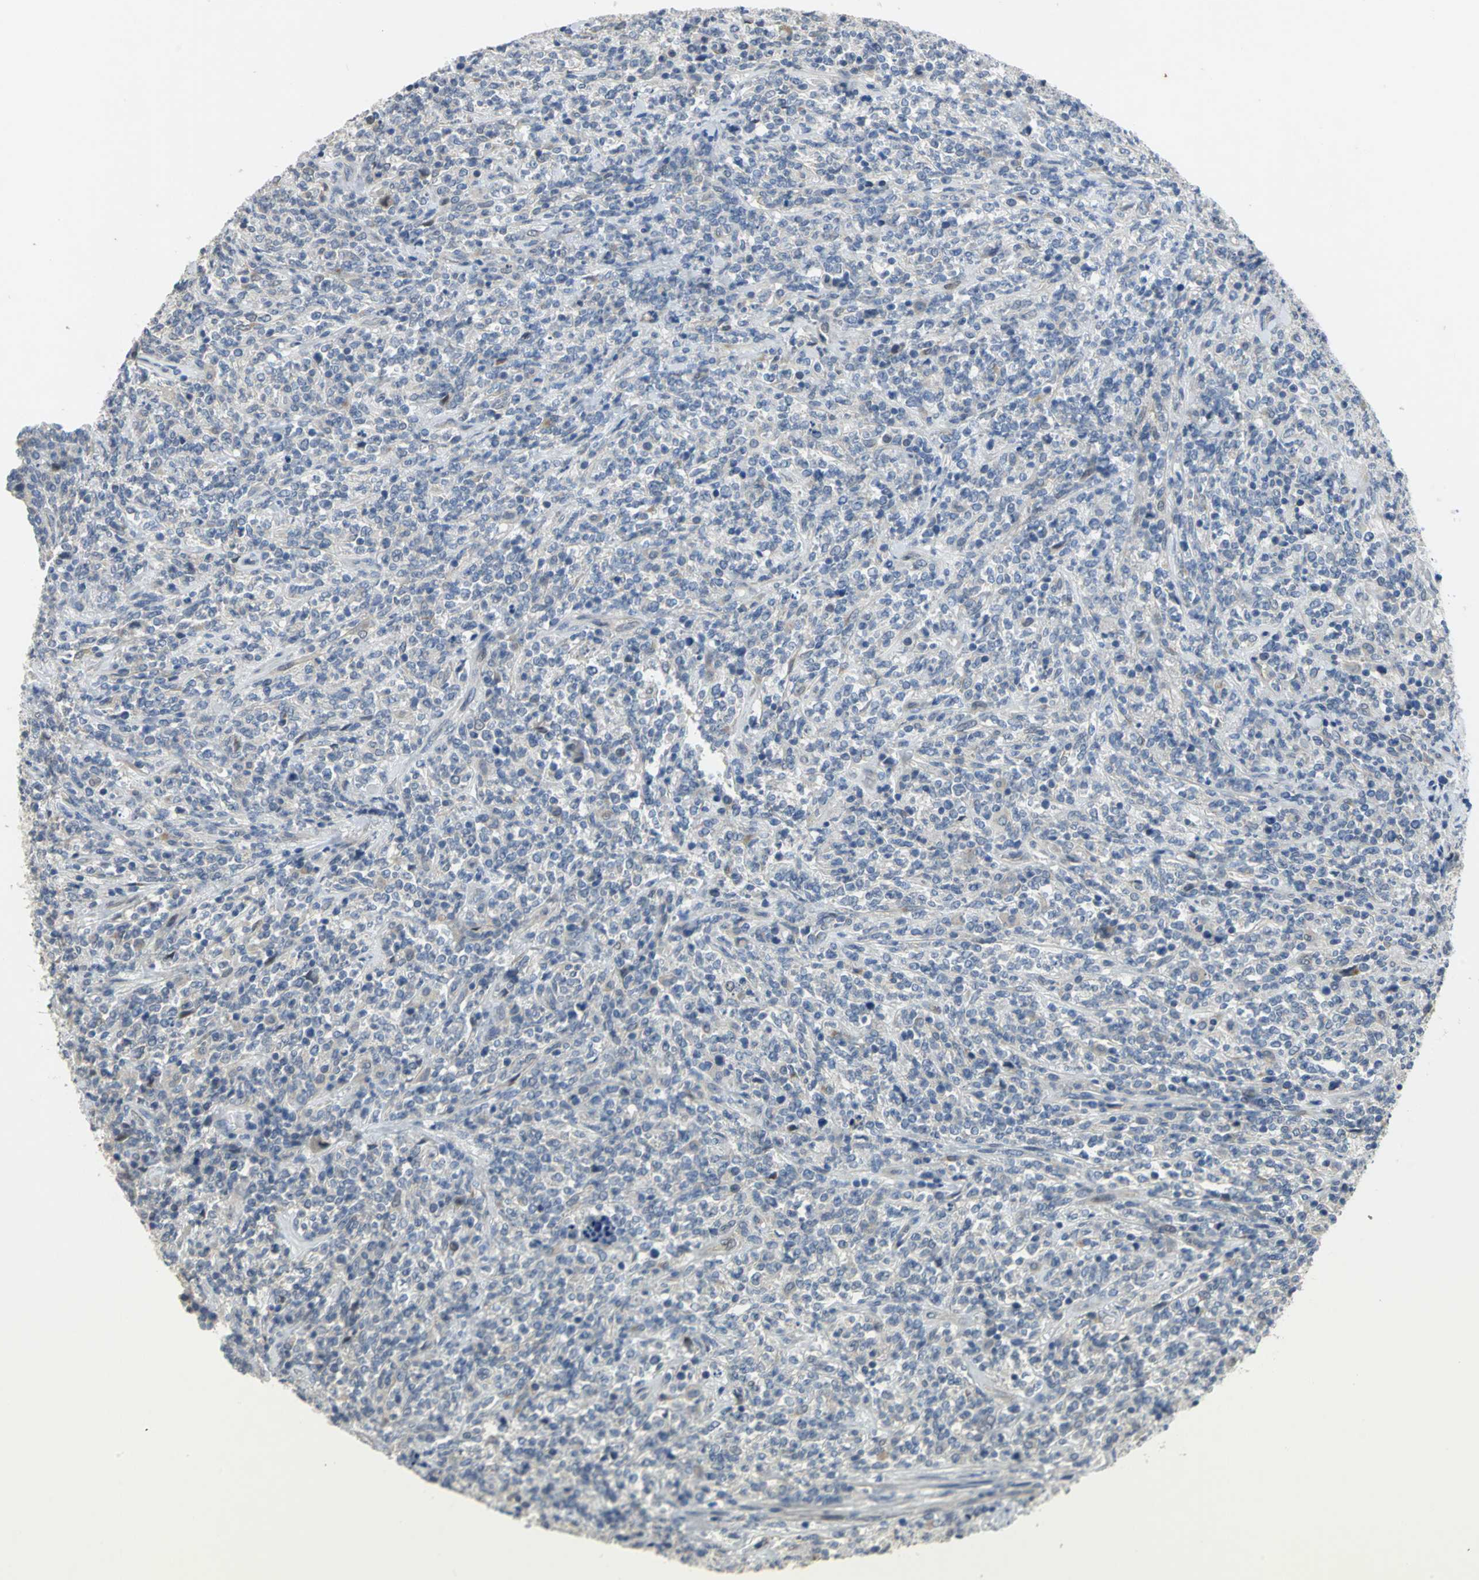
{"staining": {"intensity": "negative", "quantity": "none", "location": "none"}, "tissue": "lymphoma", "cell_type": "Tumor cells", "image_type": "cancer", "snomed": [{"axis": "morphology", "description": "Malignant lymphoma, non-Hodgkin's type, High grade"}, {"axis": "topography", "description": "Soft tissue"}], "caption": "High magnification brightfield microscopy of lymphoma stained with DAB (brown) and counterstained with hematoxylin (blue): tumor cells show no significant positivity. The staining was performed using DAB to visualize the protein expression in brown, while the nuclei were stained in blue with hematoxylin (Magnification: 20x).", "gene": "IL17RB", "patient": {"sex": "male", "age": 18}}